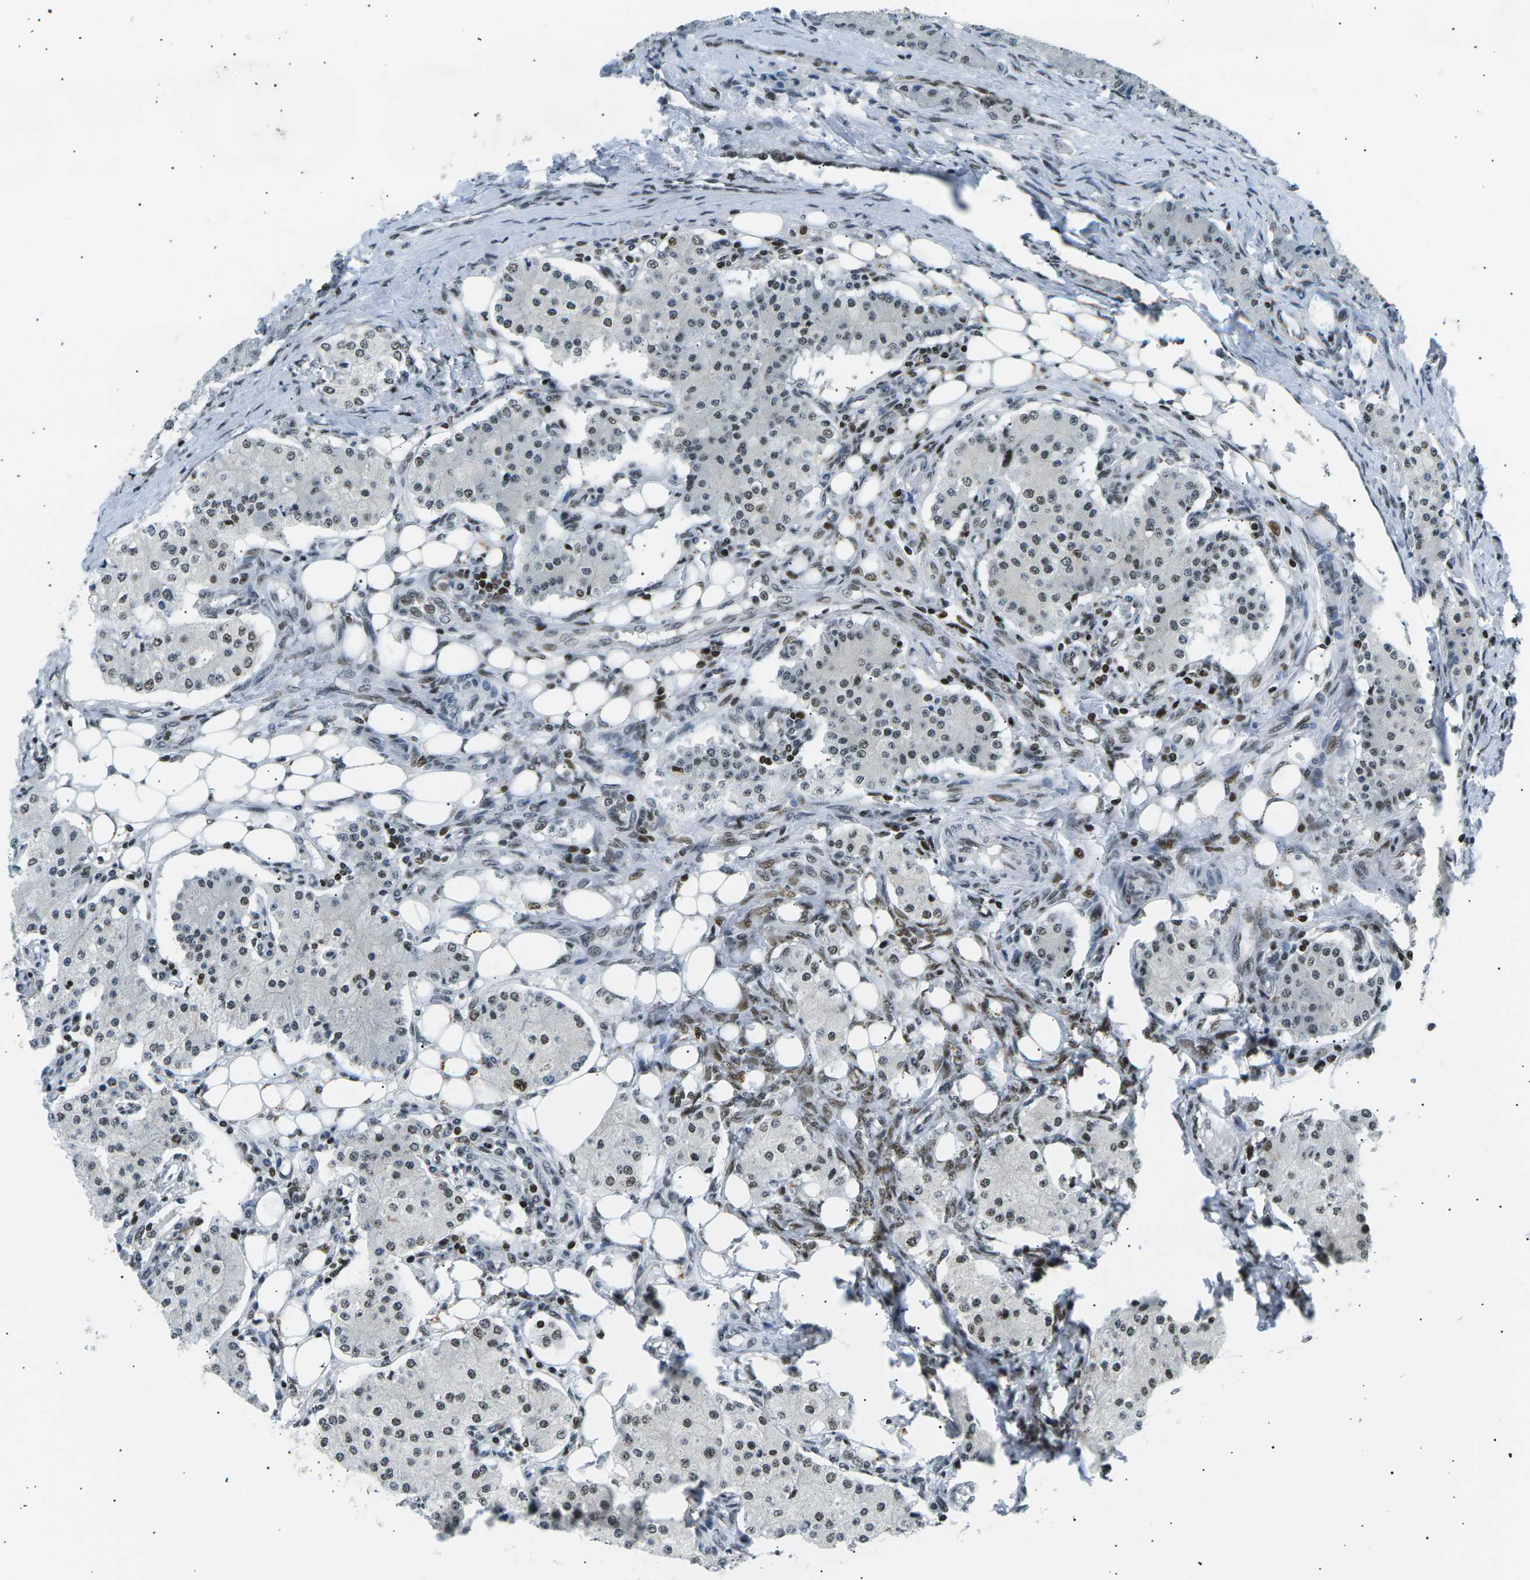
{"staining": {"intensity": "weak", "quantity": "25%-75%", "location": "nuclear"}, "tissue": "carcinoid", "cell_type": "Tumor cells", "image_type": "cancer", "snomed": [{"axis": "morphology", "description": "Carcinoid, malignant, NOS"}, {"axis": "topography", "description": "Colon"}], "caption": "The immunohistochemical stain shows weak nuclear positivity in tumor cells of carcinoid tissue.", "gene": "RPA2", "patient": {"sex": "female", "age": 52}}